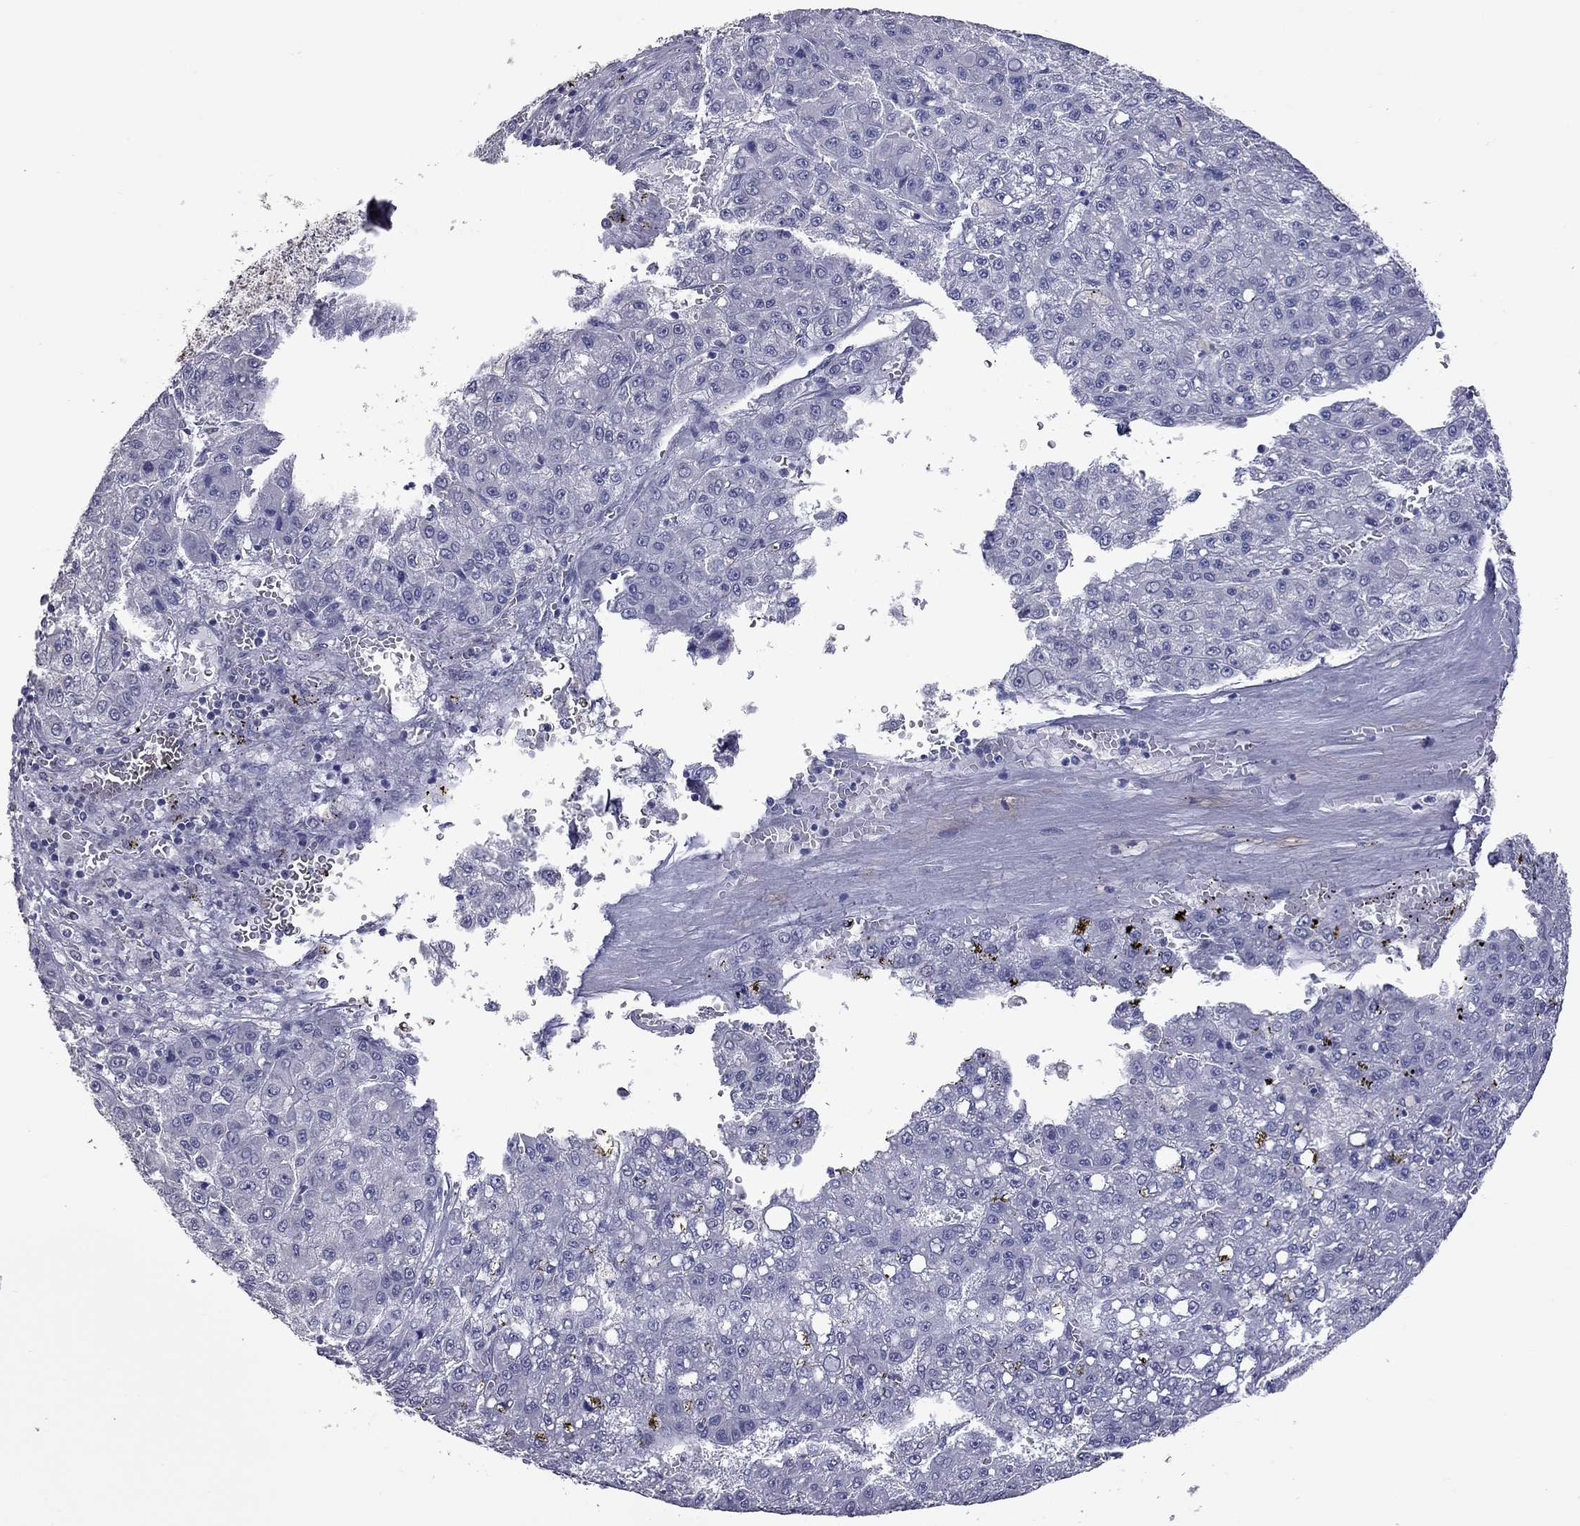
{"staining": {"intensity": "negative", "quantity": "none", "location": "none"}, "tissue": "liver cancer", "cell_type": "Tumor cells", "image_type": "cancer", "snomed": [{"axis": "morphology", "description": "Carcinoma, Hepatocellular, NOS"}, {"axis": "topography", "description": "Liver"}], "caption": "Tumor cells show no significant staining in liver hepatocellular carcinoma.", "gene": "SHOC2", "patient": {"sex": "male", "age": 70}}